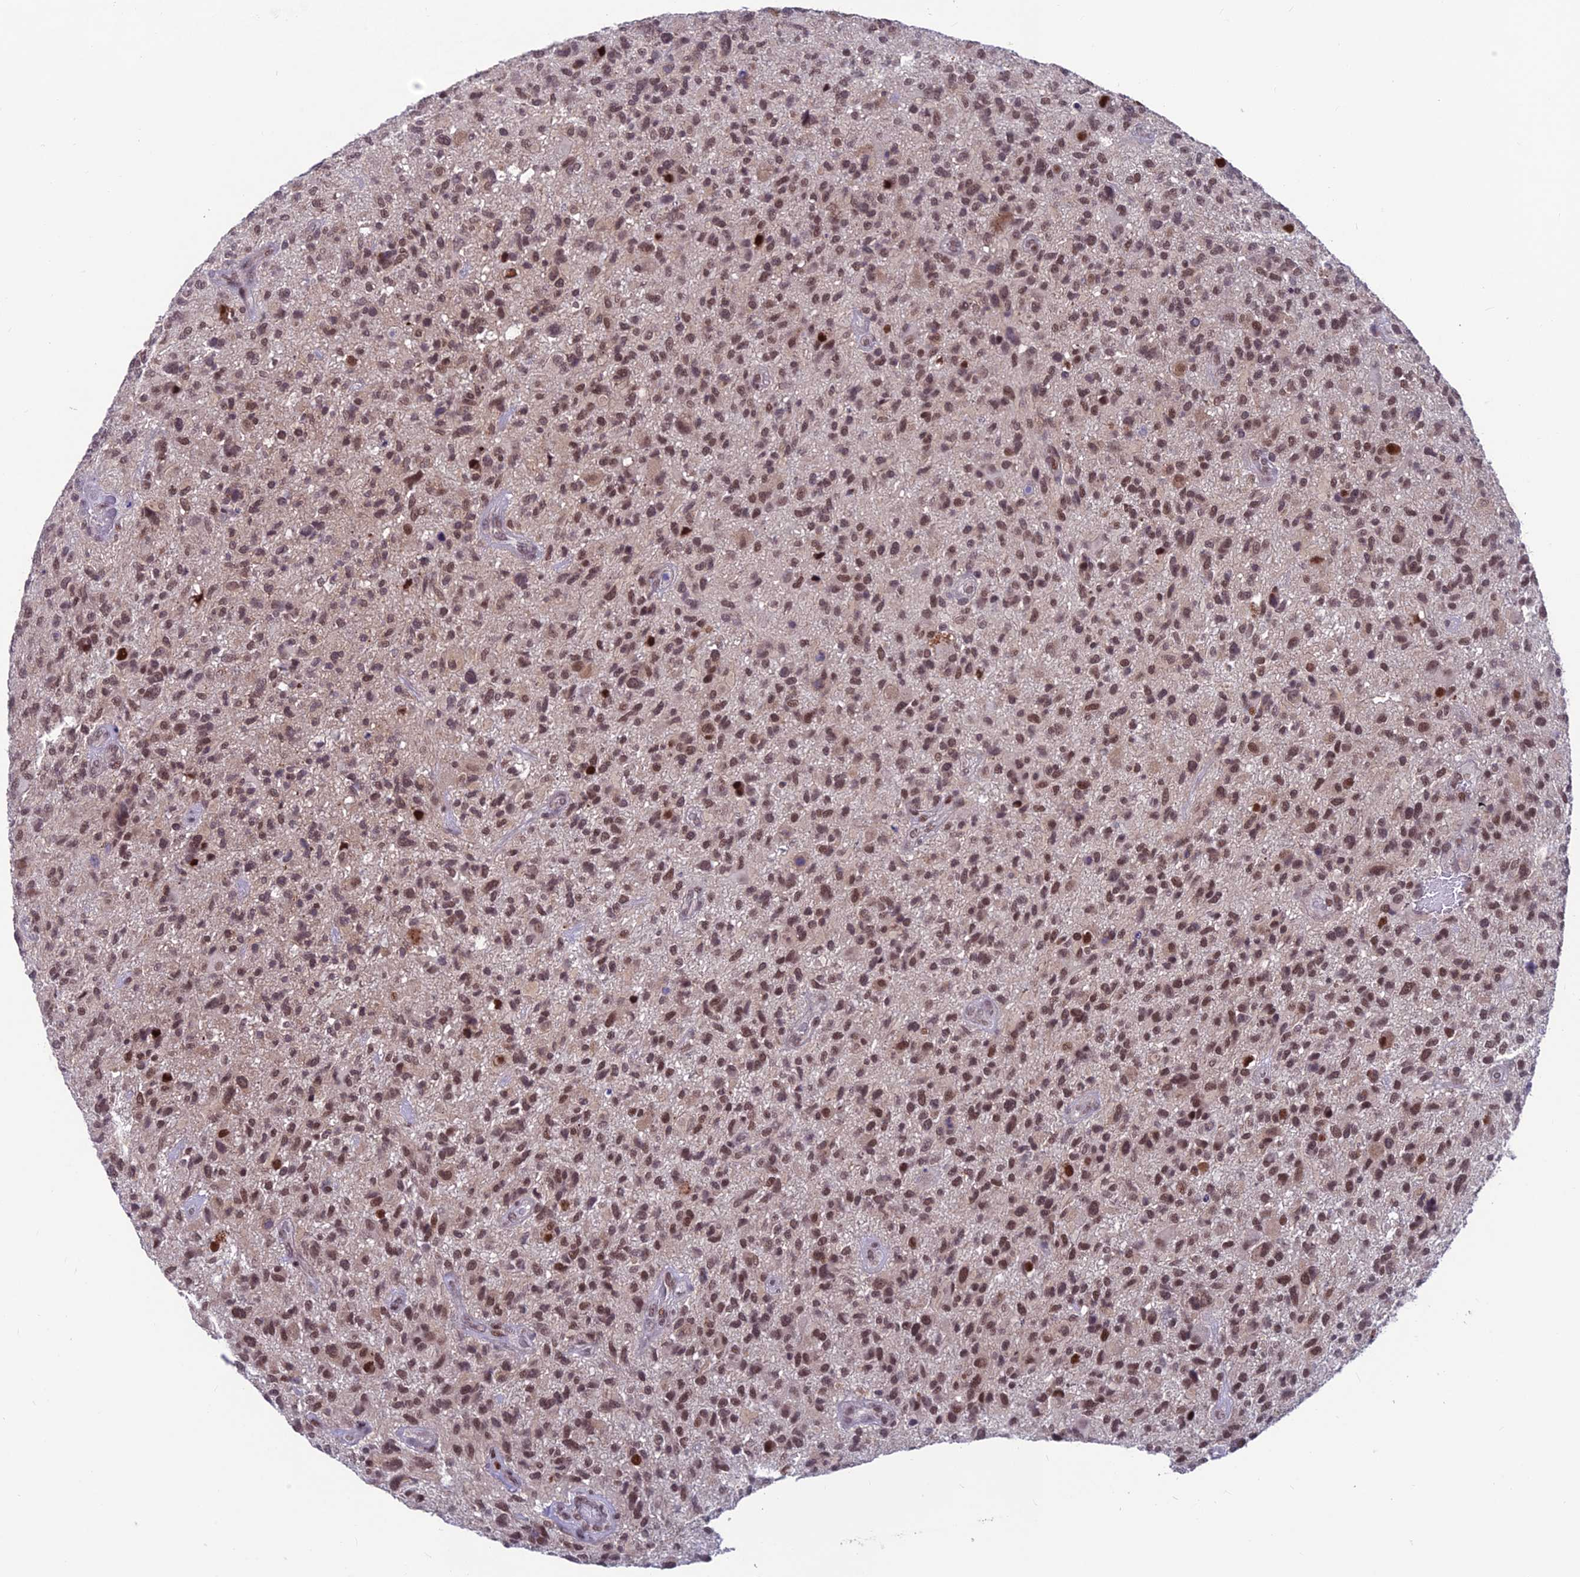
{"staining": {"intensity": "strong", "quantity": "25%-75%", "location": "nuclear"}, "tissue": "glioma", "cell_type": "Tumor cells", "image_type": "cancer", "snomed": [{"axis": "morphology", "description": "Glioma, malignant, High grade"}, {"axis": "topography", "description": "Brain"}], "caption": "Glioma stained with IHC exhibits strong nuclear positivity in approximately 25%-75% of tumor cells. The protein is shown in brown color, while the nuclei are stained blue.", "gene": "KIAA1191", "patient": {"sex": "male", "age": 47}}